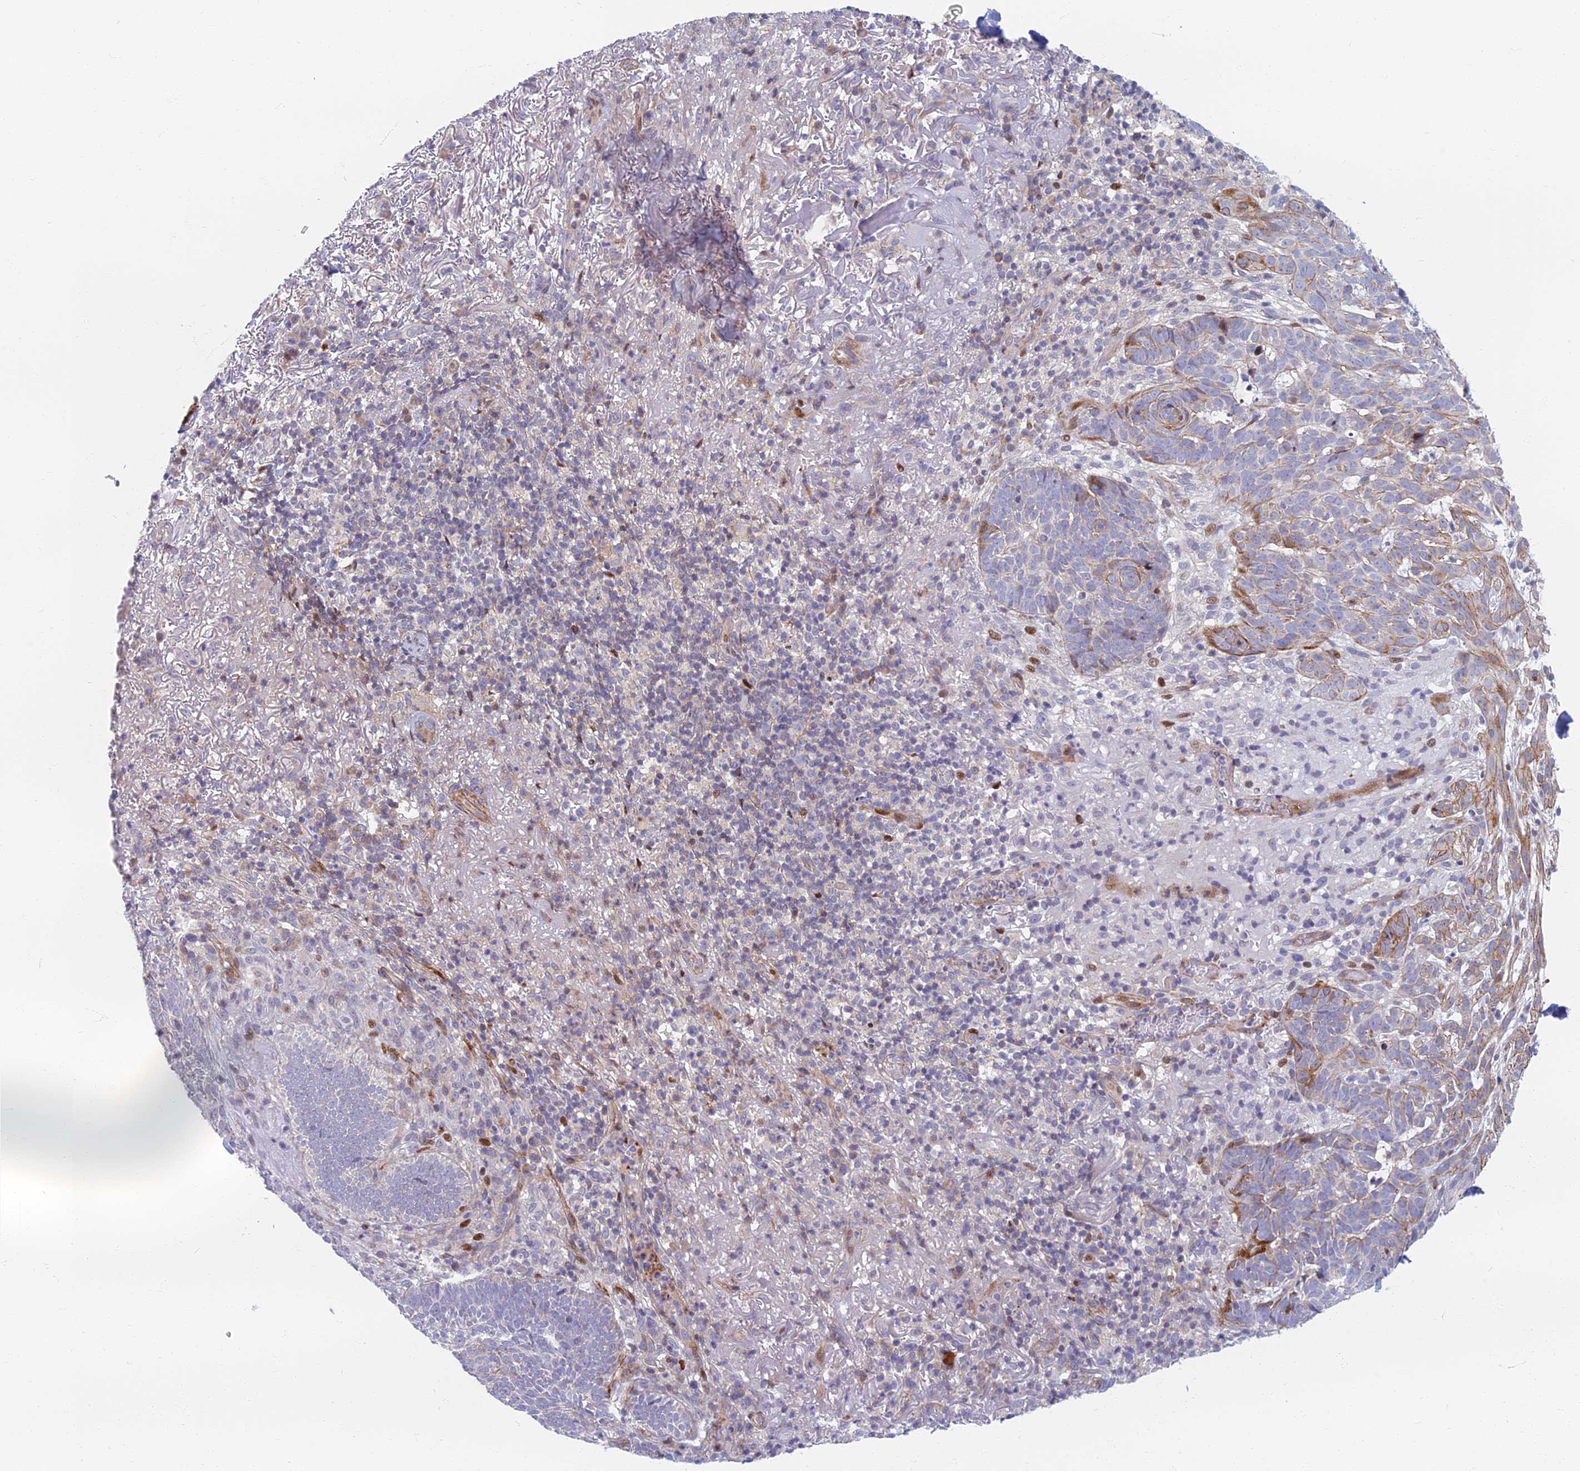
{"staining": {"intensity": "moderate", "quantity": "<25%", "location": "cytoplasmic/membranous"}, "tissue": "skin cancer", "cell_type": "Tumor cells", "image_type": "cancer", "snomed": [{"axis": "morphology", "description": "Basal cell carcinoma"}, {"axis": "topography", "description": "Skin"}], "caption": "High-magnification brightfield microscopy of skin basal cell carcinoma stained with DAB (3,3'-diaminobenzidine) (brown) and counterstained with hematoxylin (blue). tumor cells exhibit moderate cytoplasmic/membranous positivity is seen in about<25% of cells. The protein of interest is stained brown, and the nuclei are stained in blue (DAB (3,3'-diaminobenzidine) IHC with brightfield microscopy, high magnification).", "gene": "C15orf40", "patient": {"sex": "female", "age": 78}}